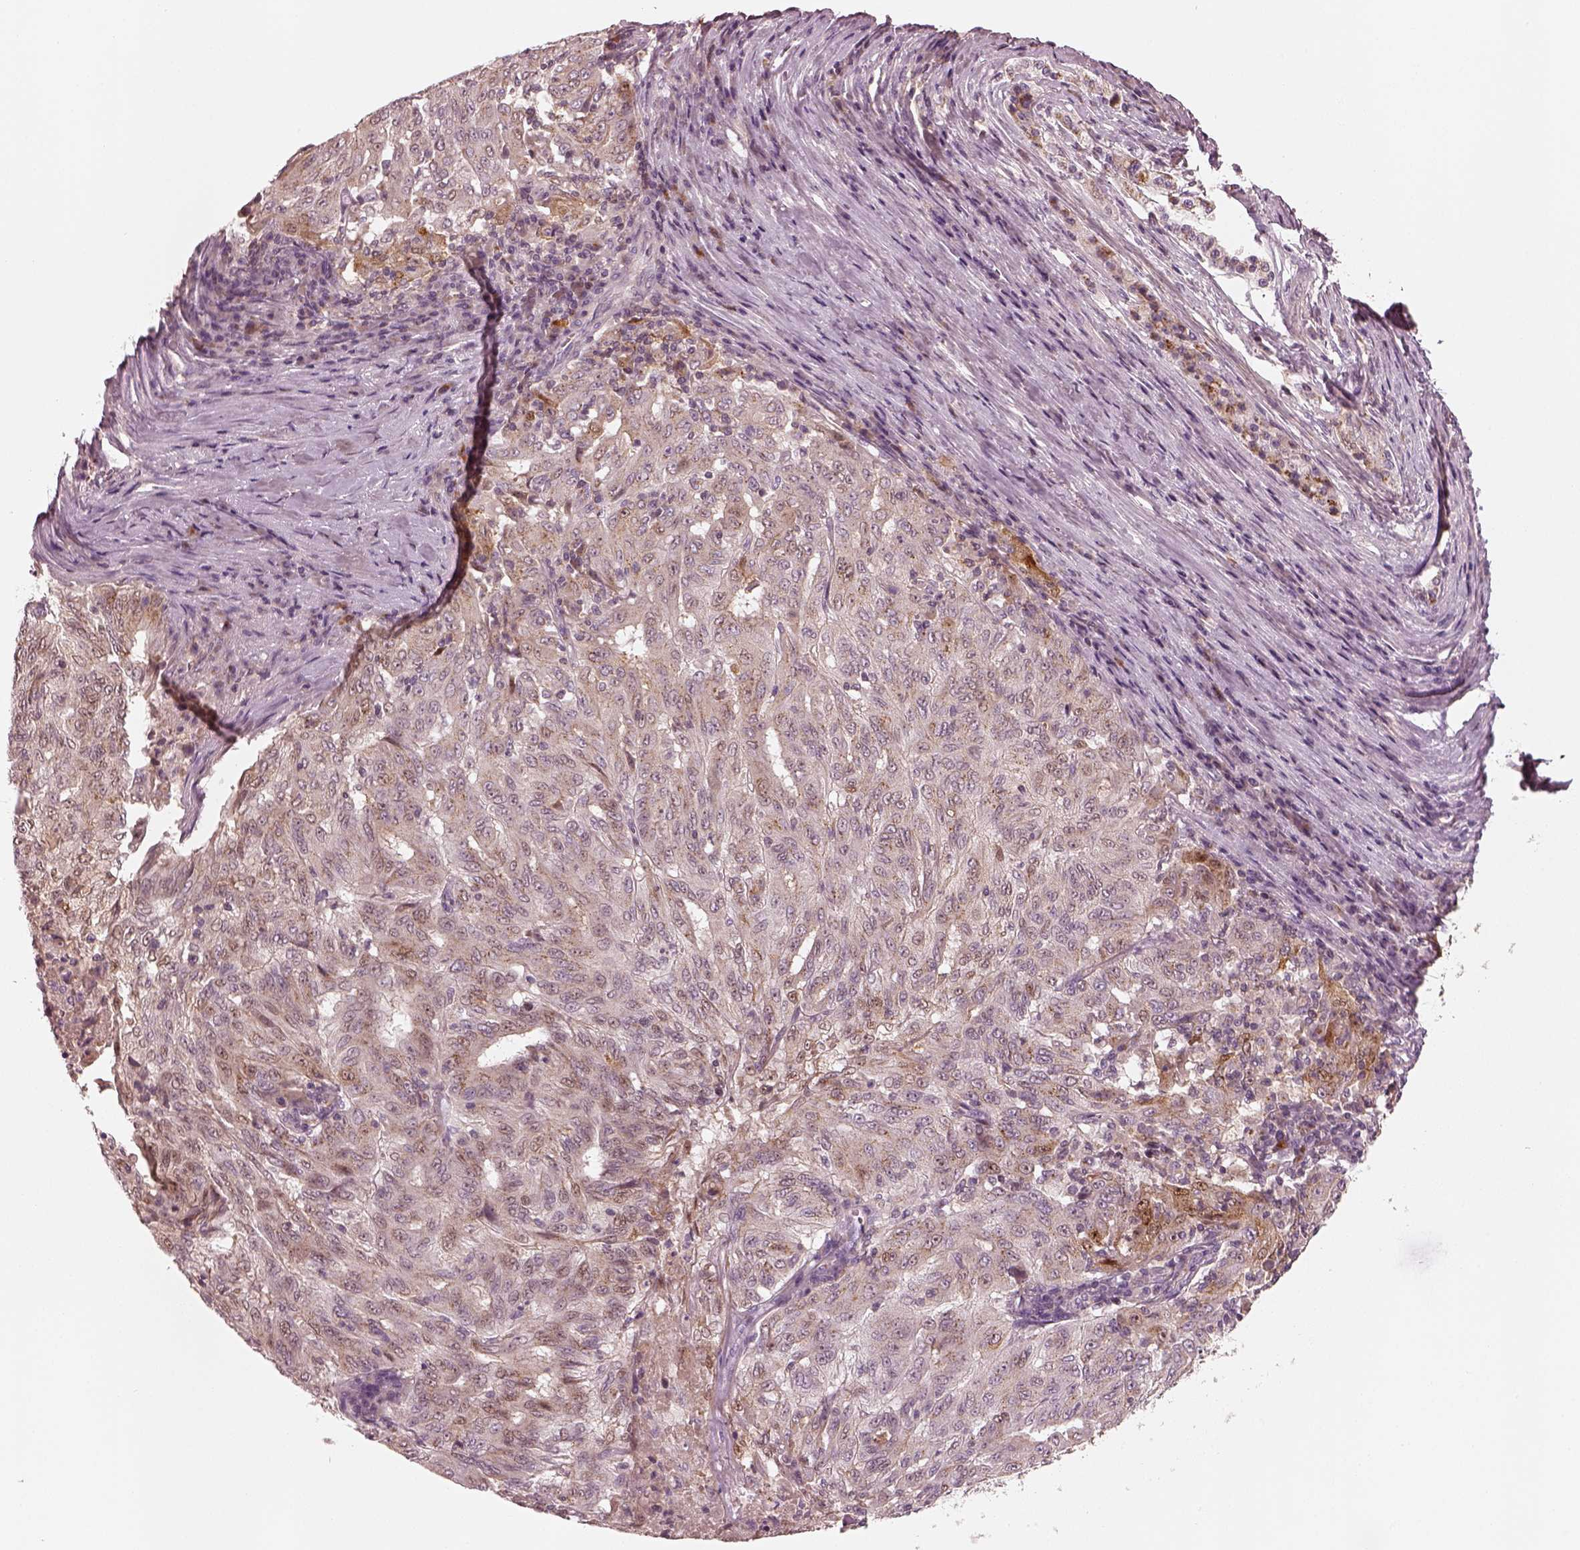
{"staining": {"intensity": "moderate", "quantity": "<25%", "location": "cytoplasmic/membranous"}, "tissue": "pancreatic cancer", "cell_type": "Tumor cells", "image_type": "cancer", "snomed": [{"axis": "morphology", "description": "Adenocarcinoma, NOS"}, {"axis": "topography", "description": "Pancreas"}], "caption": "Pancreatic cancer (adenocarcinoma) stained with a protein marker demonstrates moderate staining in tumor cells.", "gene": "SDCBP2", "patient": {"sex": "male", "age": 63}}